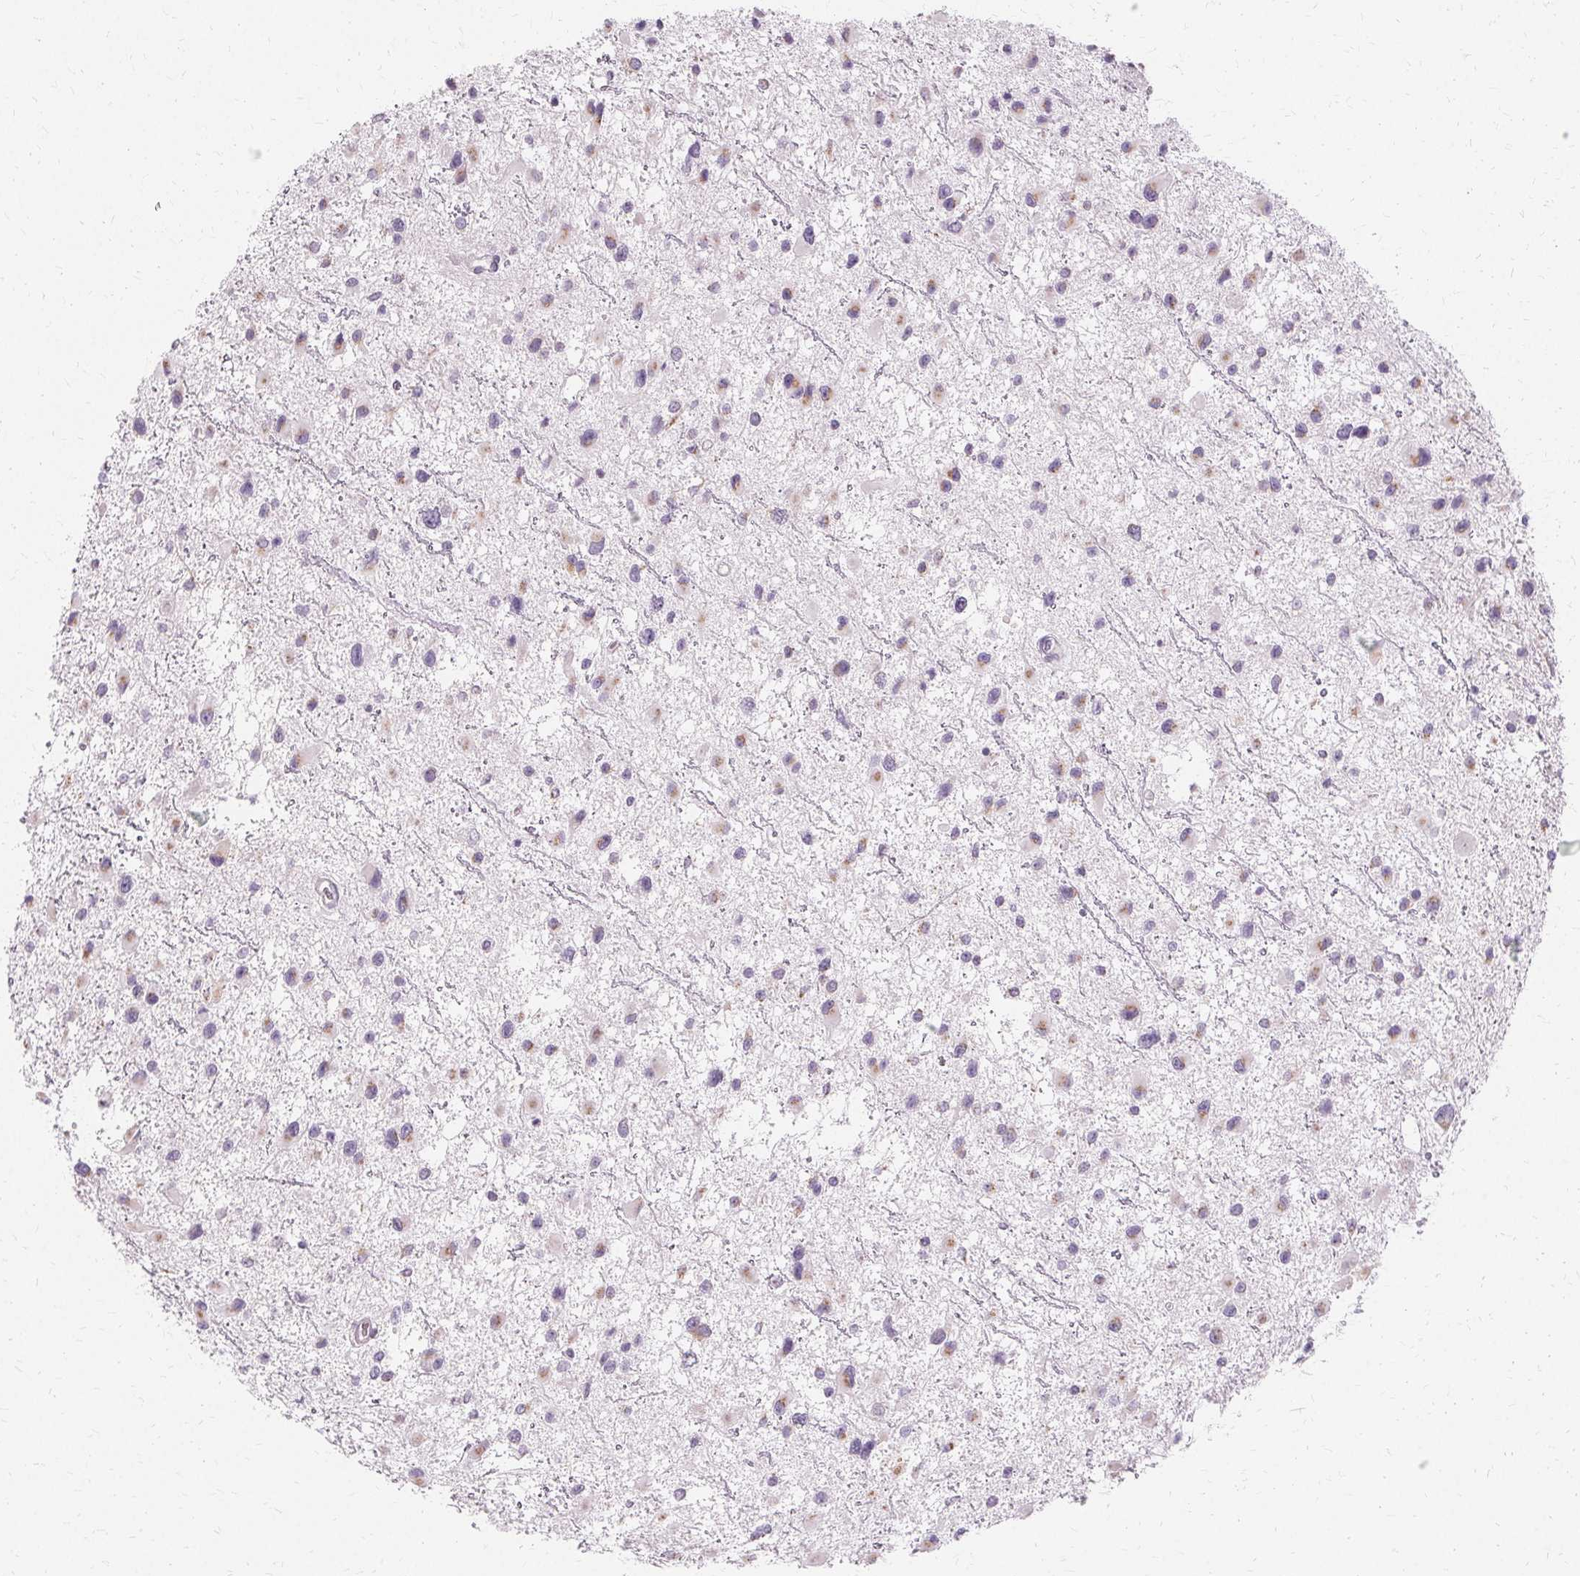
{"staining": {"intensity": "negative", "quantity": "none", "location": "none"}, "tissue": "glioma", "cell_type": "Tumor cells", "image_type": "cancer", "snomed": [{"axis": "morphology", "description": "Glioma, malignant, Low grade"}, {"axis": "topography", "description": "Brain"}], "caption": "This is an immunohistochemistry (IHC) histopathology image of human glioma. There is no expression in tumor cells.", "gene": "FCRL3", "patient": {"sex": "female", "age": 32}}